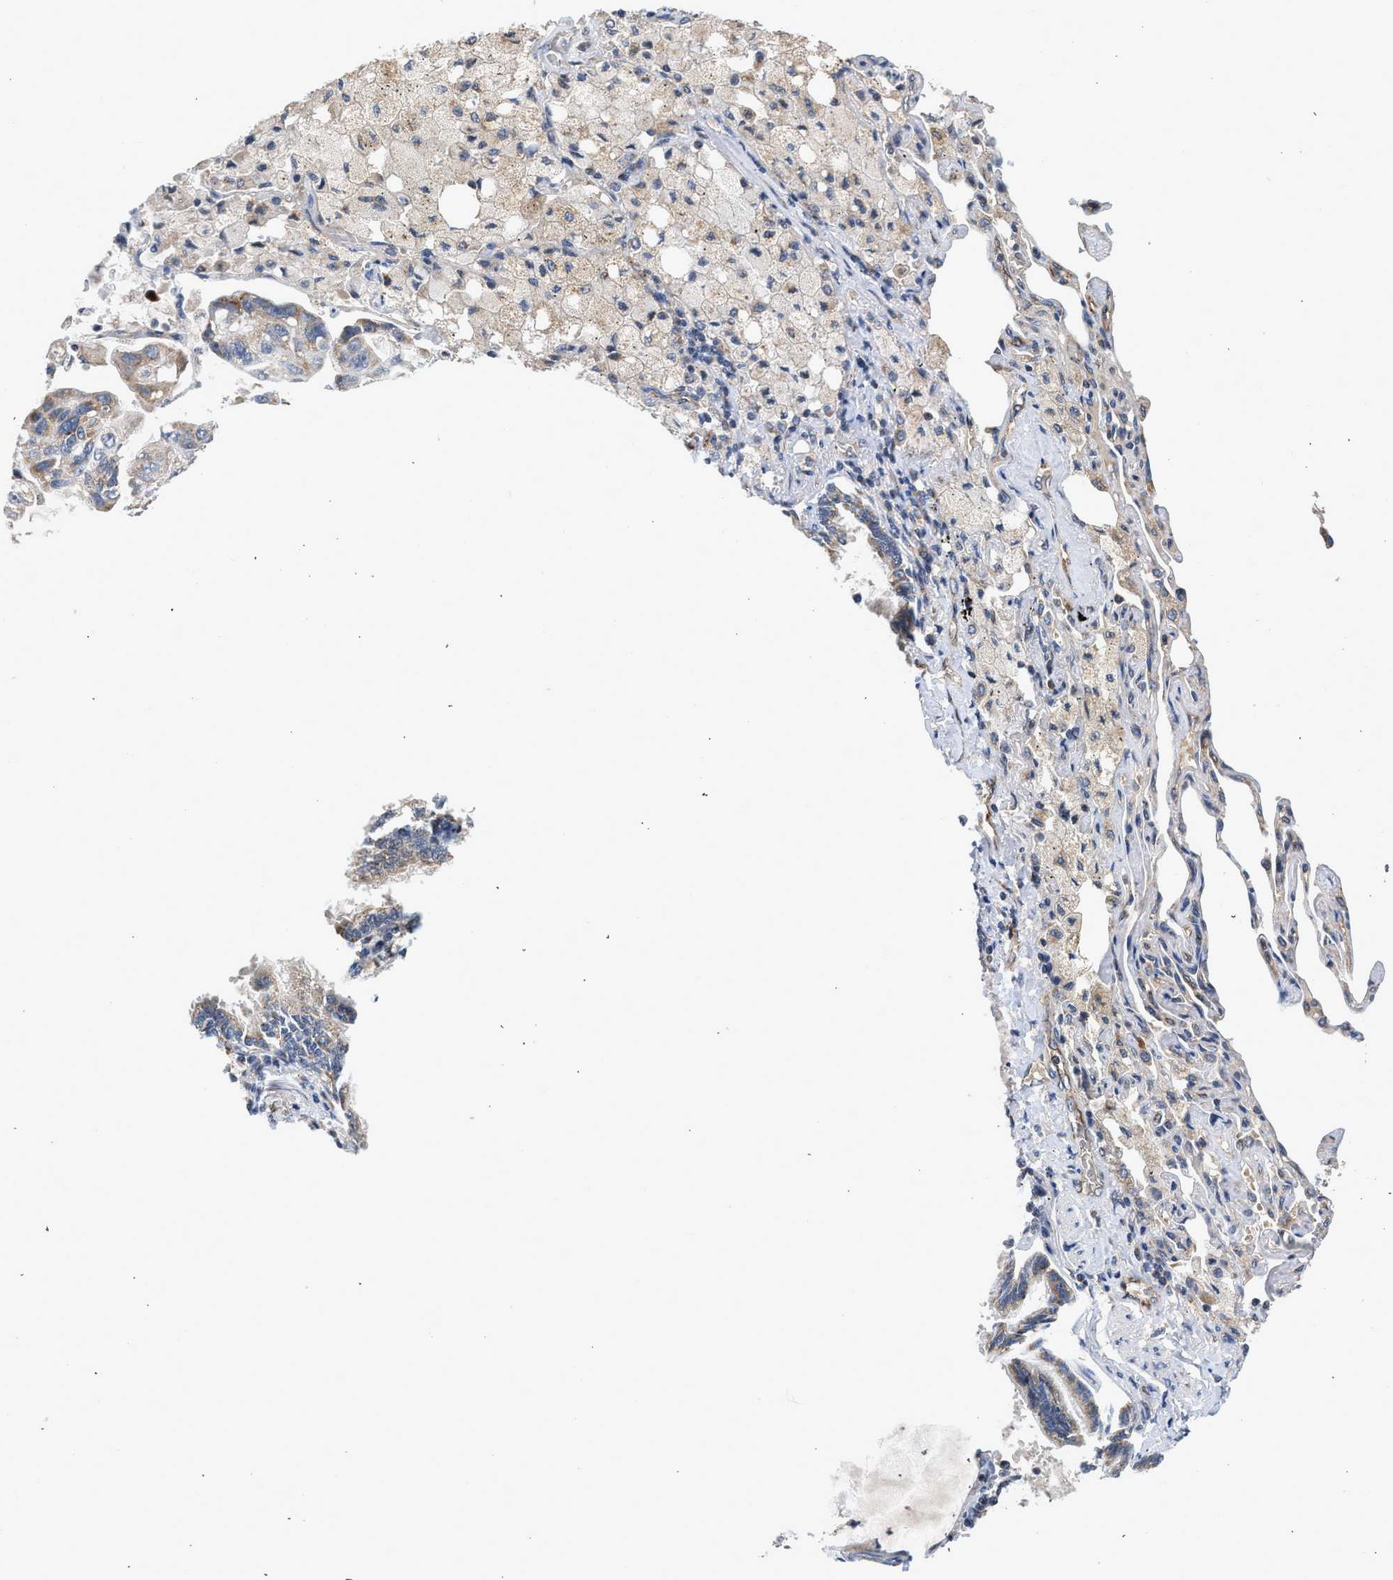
{"staining": {"intensity": "weak", "quantity": ">75%", "location": "cytoplasmic/membranous"}, "tissue": "lung cancer", "cell_type": "Tumor cells", "image_type": "cancer", "snomed": [{"axis": "morphology", "description": "Adenocarcinoma, NOS"}, {"axis": "topography", "description": "Lung"}], "caption": "Lung adenocarcinoma tissue demonstrates weak cytoplasmic/membranous staining in approximately >75% of tumor cells, visualized by immunohistochemistry.", "gene": "PIM1", "patient": {"sex": "male", "age": 64}}